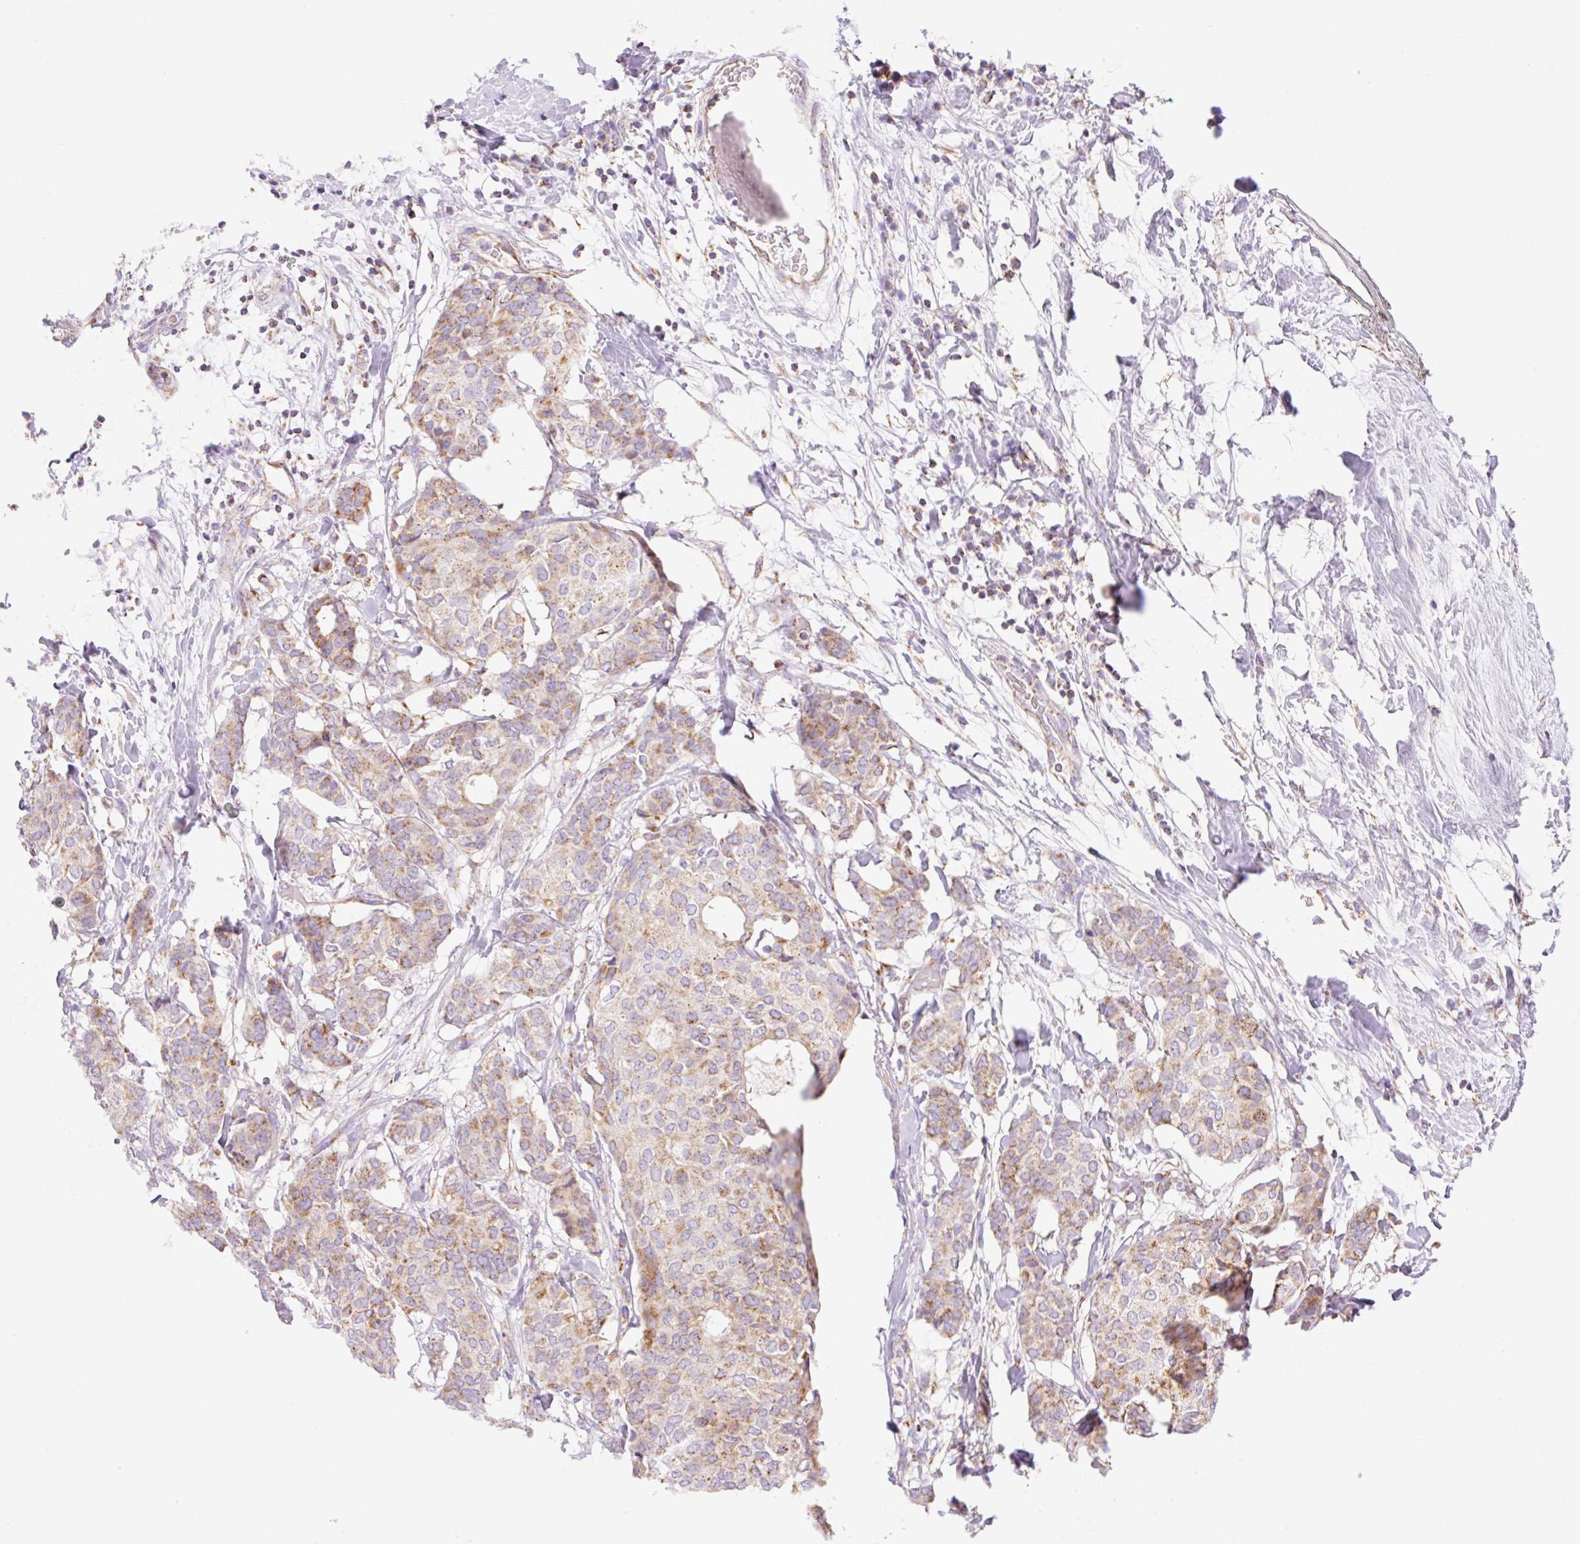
{"staining": {"intensity": "moderate", "quantity": "25%-75%", "location": "cytoplasmic/membranous"}, "tissue": "breast cancer", "cell_type": "Tumor cells", "image_type": "cancer", "snomed": [{"axis": "morphology", "description": "Duct carcinoma"}, {"axis": "topography", "description": "Breast"}], "caption": "Protein positivity by IHC exhibits moderate cytoplasmic/membranous staining in approximately 25%-75% of tumor cells in breast infiltrating ductal carcinoma.", "gene": "ETNK2", "patient": {"sex": "female", "age": 75}}